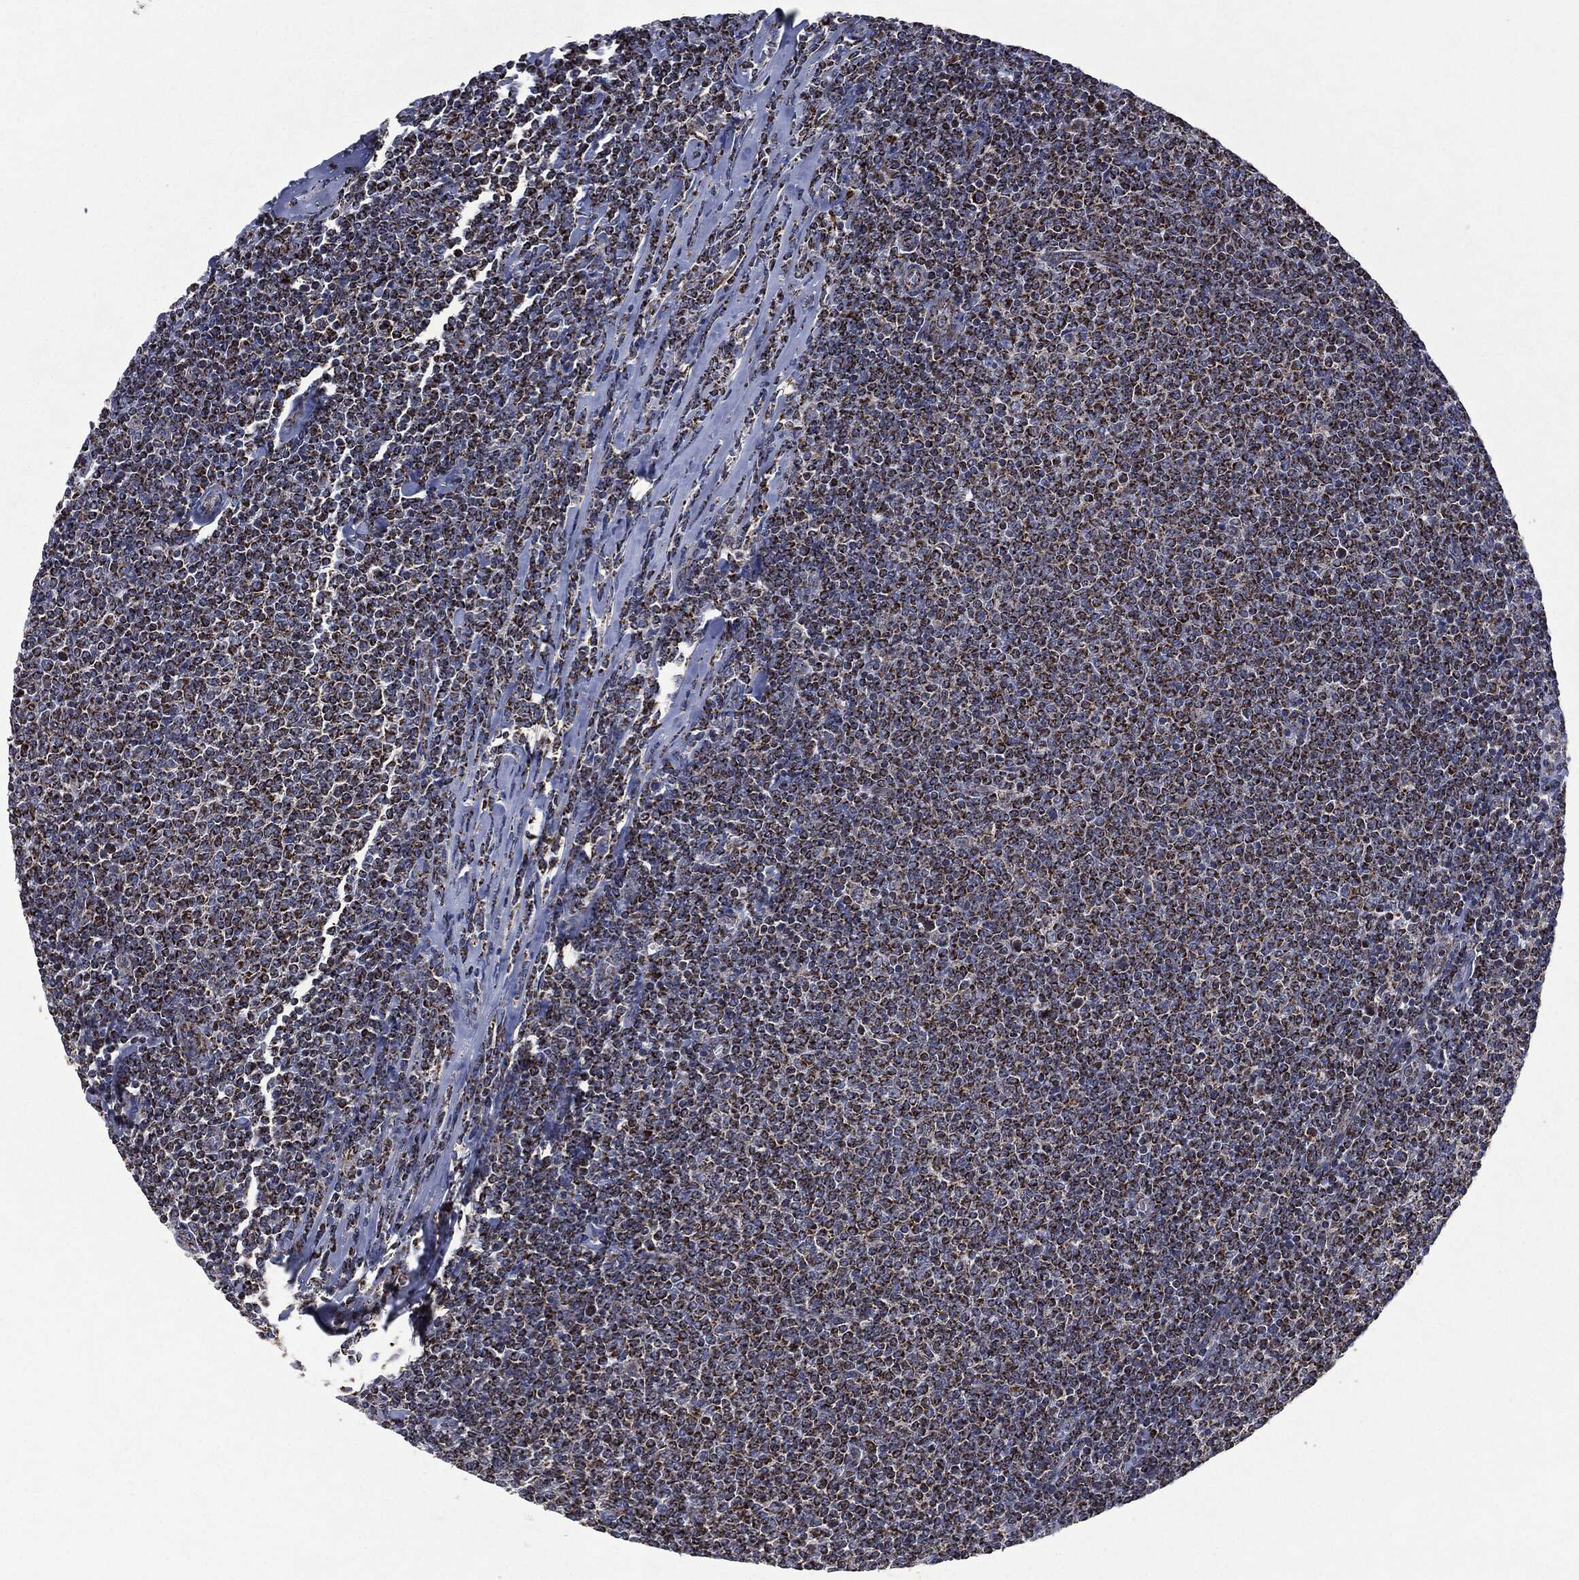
{"staining": {"intensity": "strong", "quantity": ">75%", "location": "cytoplasmic/membranous"}, "tissue": "lymphoma", "cell_type": "Tumor cells", "image_type": "cancer", "snomed": [{"axis": "morphology", "description": "Malignant lymphoma, non-Hodgkin's type, Low grade"}, {"axis": "topography", "description": "Lymph node"}], "caption": "Strong cytoplasmic/membranous expression is appreciated in approximately >75% of tumor cells in malignant lymphoma, non-Hodgkin's type (low-grade).", "gene": "RYK", "patient": {"sex": "male", "age": 52}}